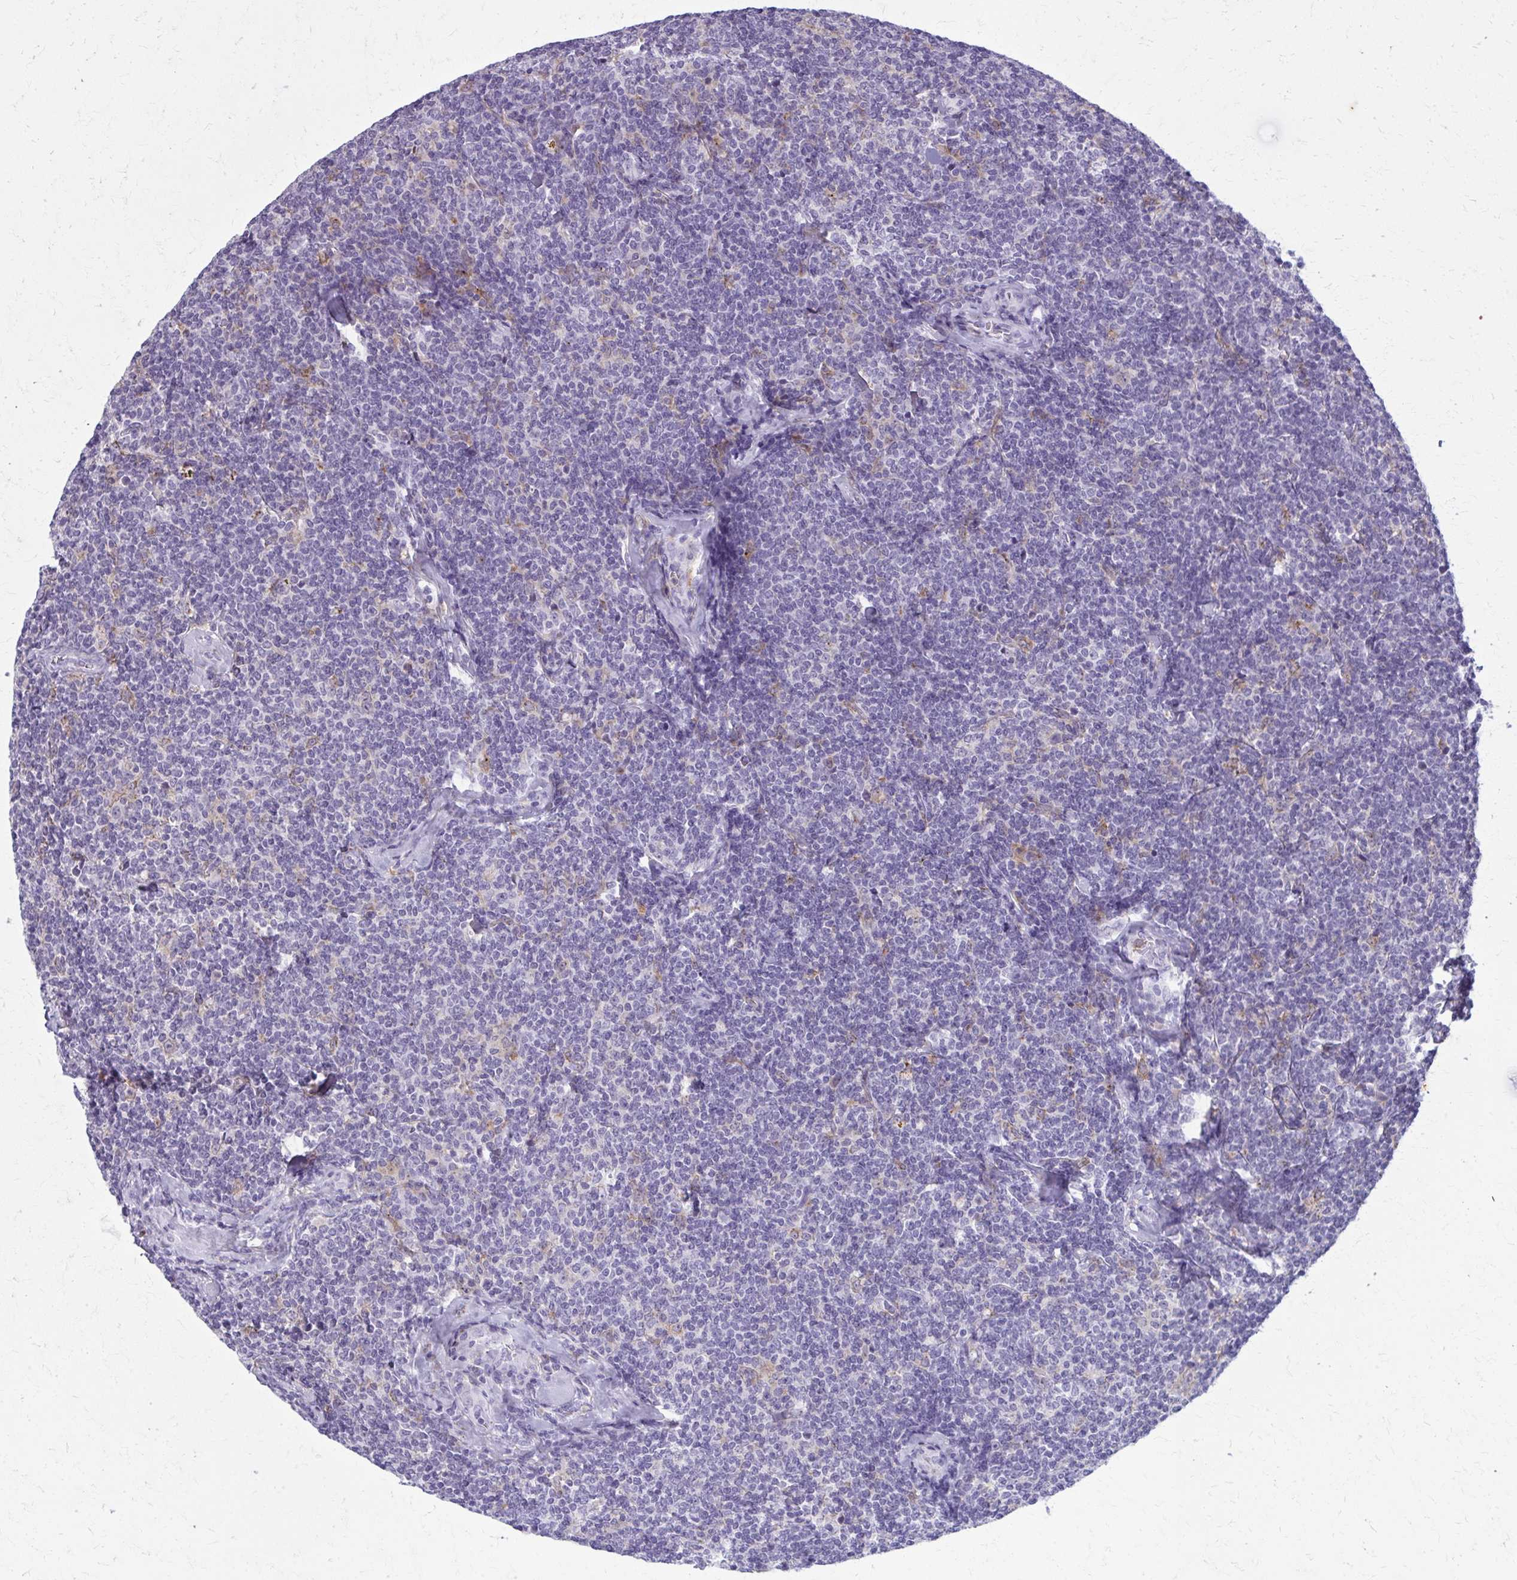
{"staining": {"intensity": "negative", "quantity": "none", "location": "none"}, "tissue": "lymphoma", "cell_type": "Tumor cells", "image_type": "cancer", "snomed": [{"axis": "morphology", "description": "Malignant lymphoma, non-Hodgkin's type, Low grade"}, {"axis": "topography", "description": "Lymph node"}], "caption": "Immunohistochemistry (IHC) micrograph of low-grade malignant lymphoma, non-Hodgkin's type stained for a protein (brown), which shows no positivity in tumor cells.", "gene": "CARD9", "patient": {"sex": "female", "age": 56}}